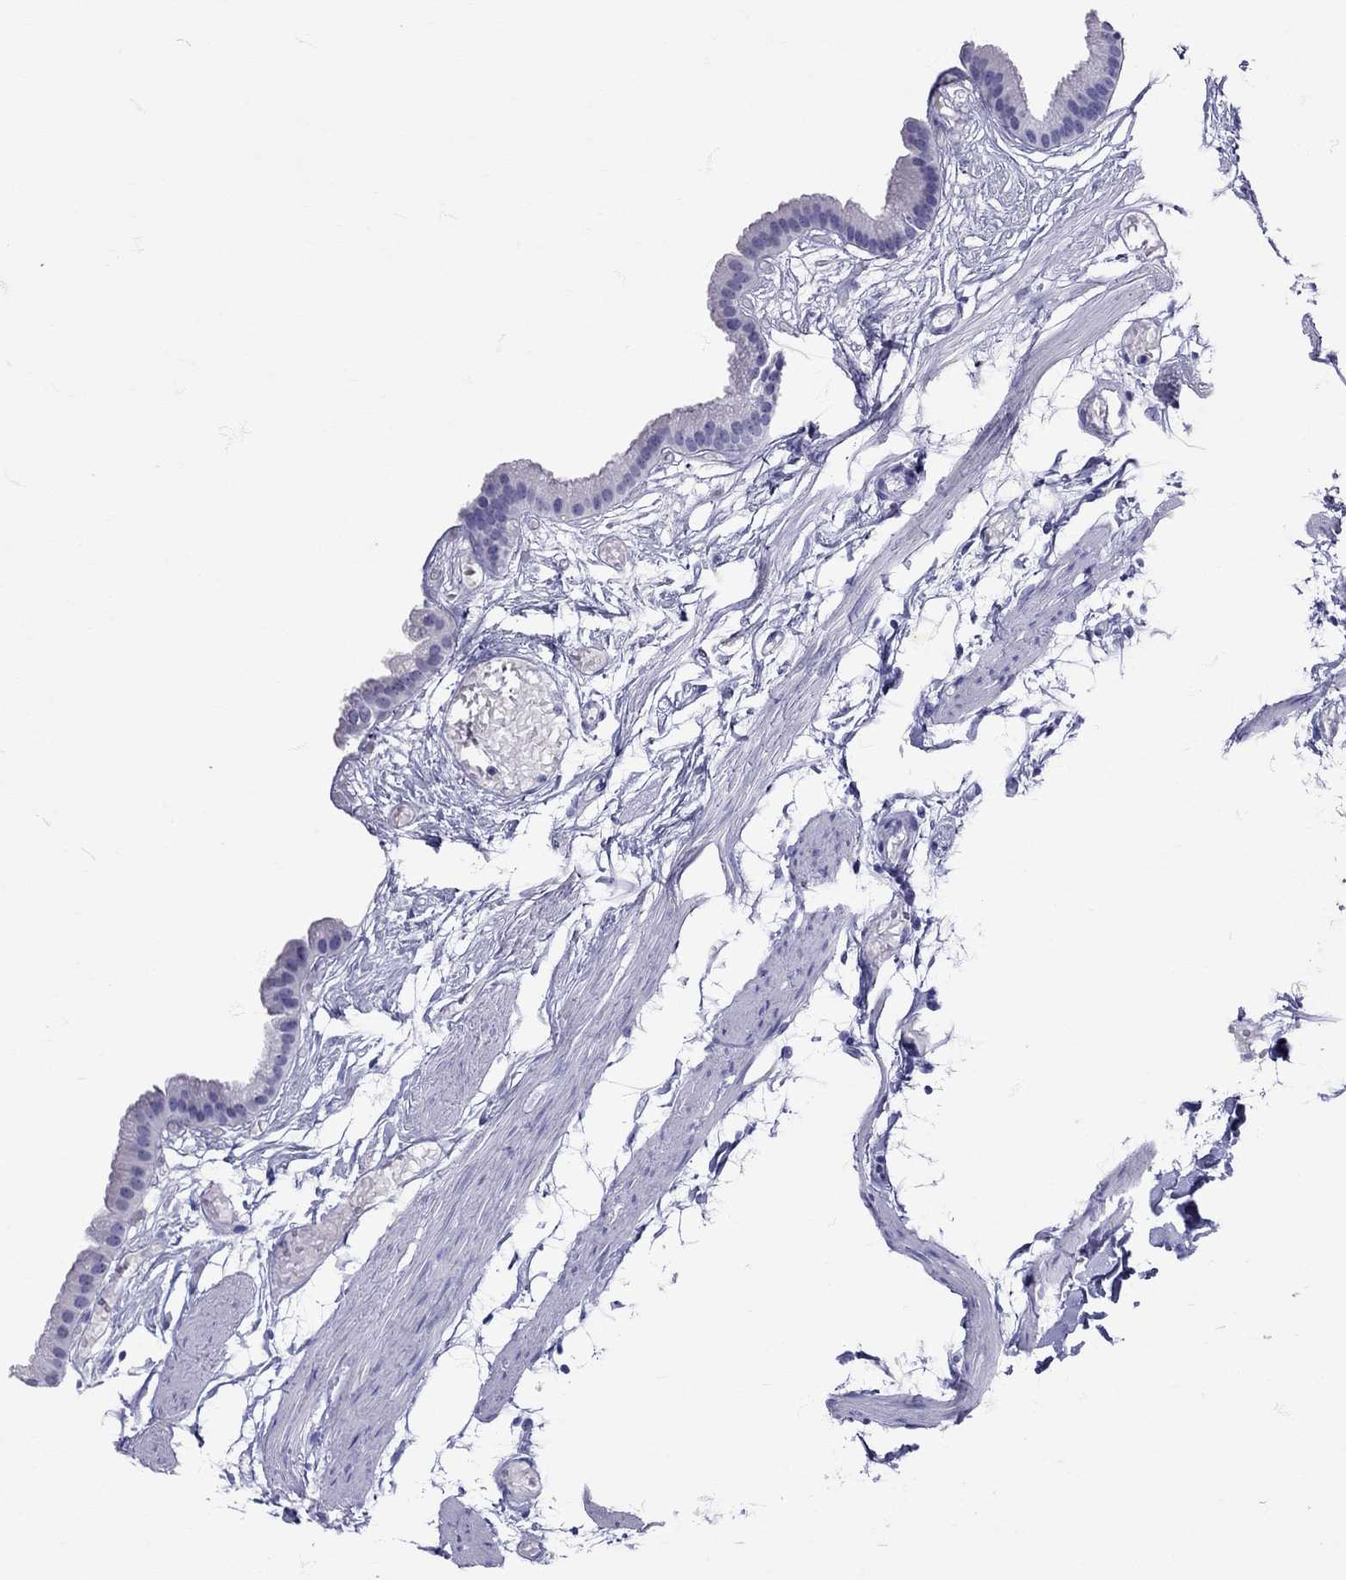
{"staining": {"intensity": "negative", "quantity": "none", "location": "none"}, "tissue": "gallbladder", "cell_type": "Glandular cells", "image_type": "normal", "snomed": [{"axis": "morphology", "description": "Normal tissue, NOS"}, {"axis": "topography", "description": "Gallbladder"}], "caption": "Immunohistochemistry micrograph of unremarkable gallbladder stained for a protein (brown), which reveals no expression in glandular cells. (DAB immunohistochemistry (IHC) visualized using brightfield microscopy, high magnification).", "gene": "AVP", "patient": {"sex": "female", "age": 45}}